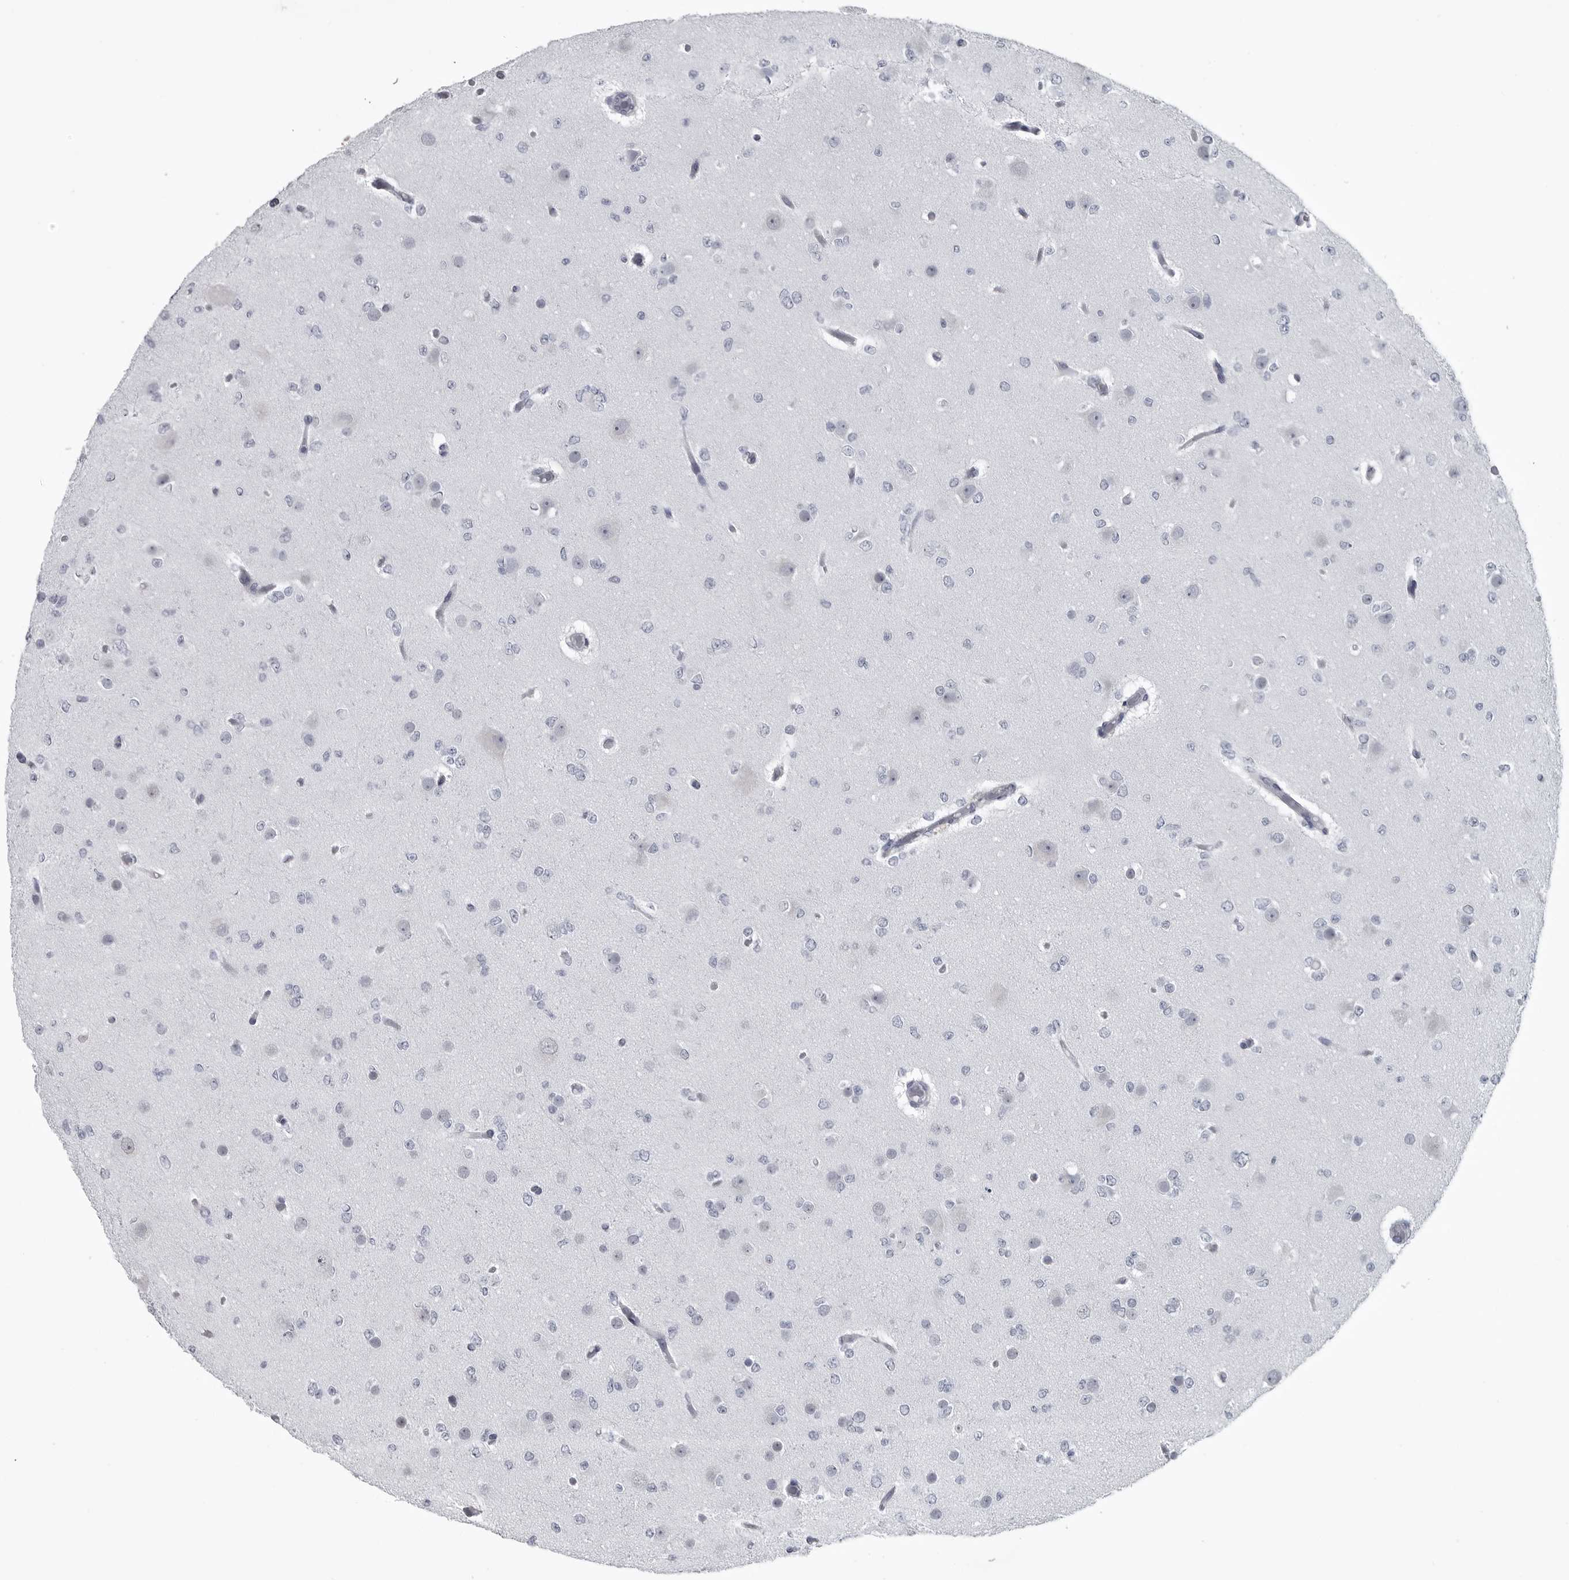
{"staining": {"intensity": "negative", "quantity": "none", "location": "none"}, "tissue": "glioma", "cell_type": "Tumor cells", "image_type": "cancer", "snomed": [{"axis": "morphology", "description": "Glioma, malignant, Low grade"}, {"axis": "topography", "description": "Brain"}], "caption": "Tumor cells are negative for protein expression in human glioma.", "gene": "MYOC", "patient": {"sex": "female", "age": 22}}